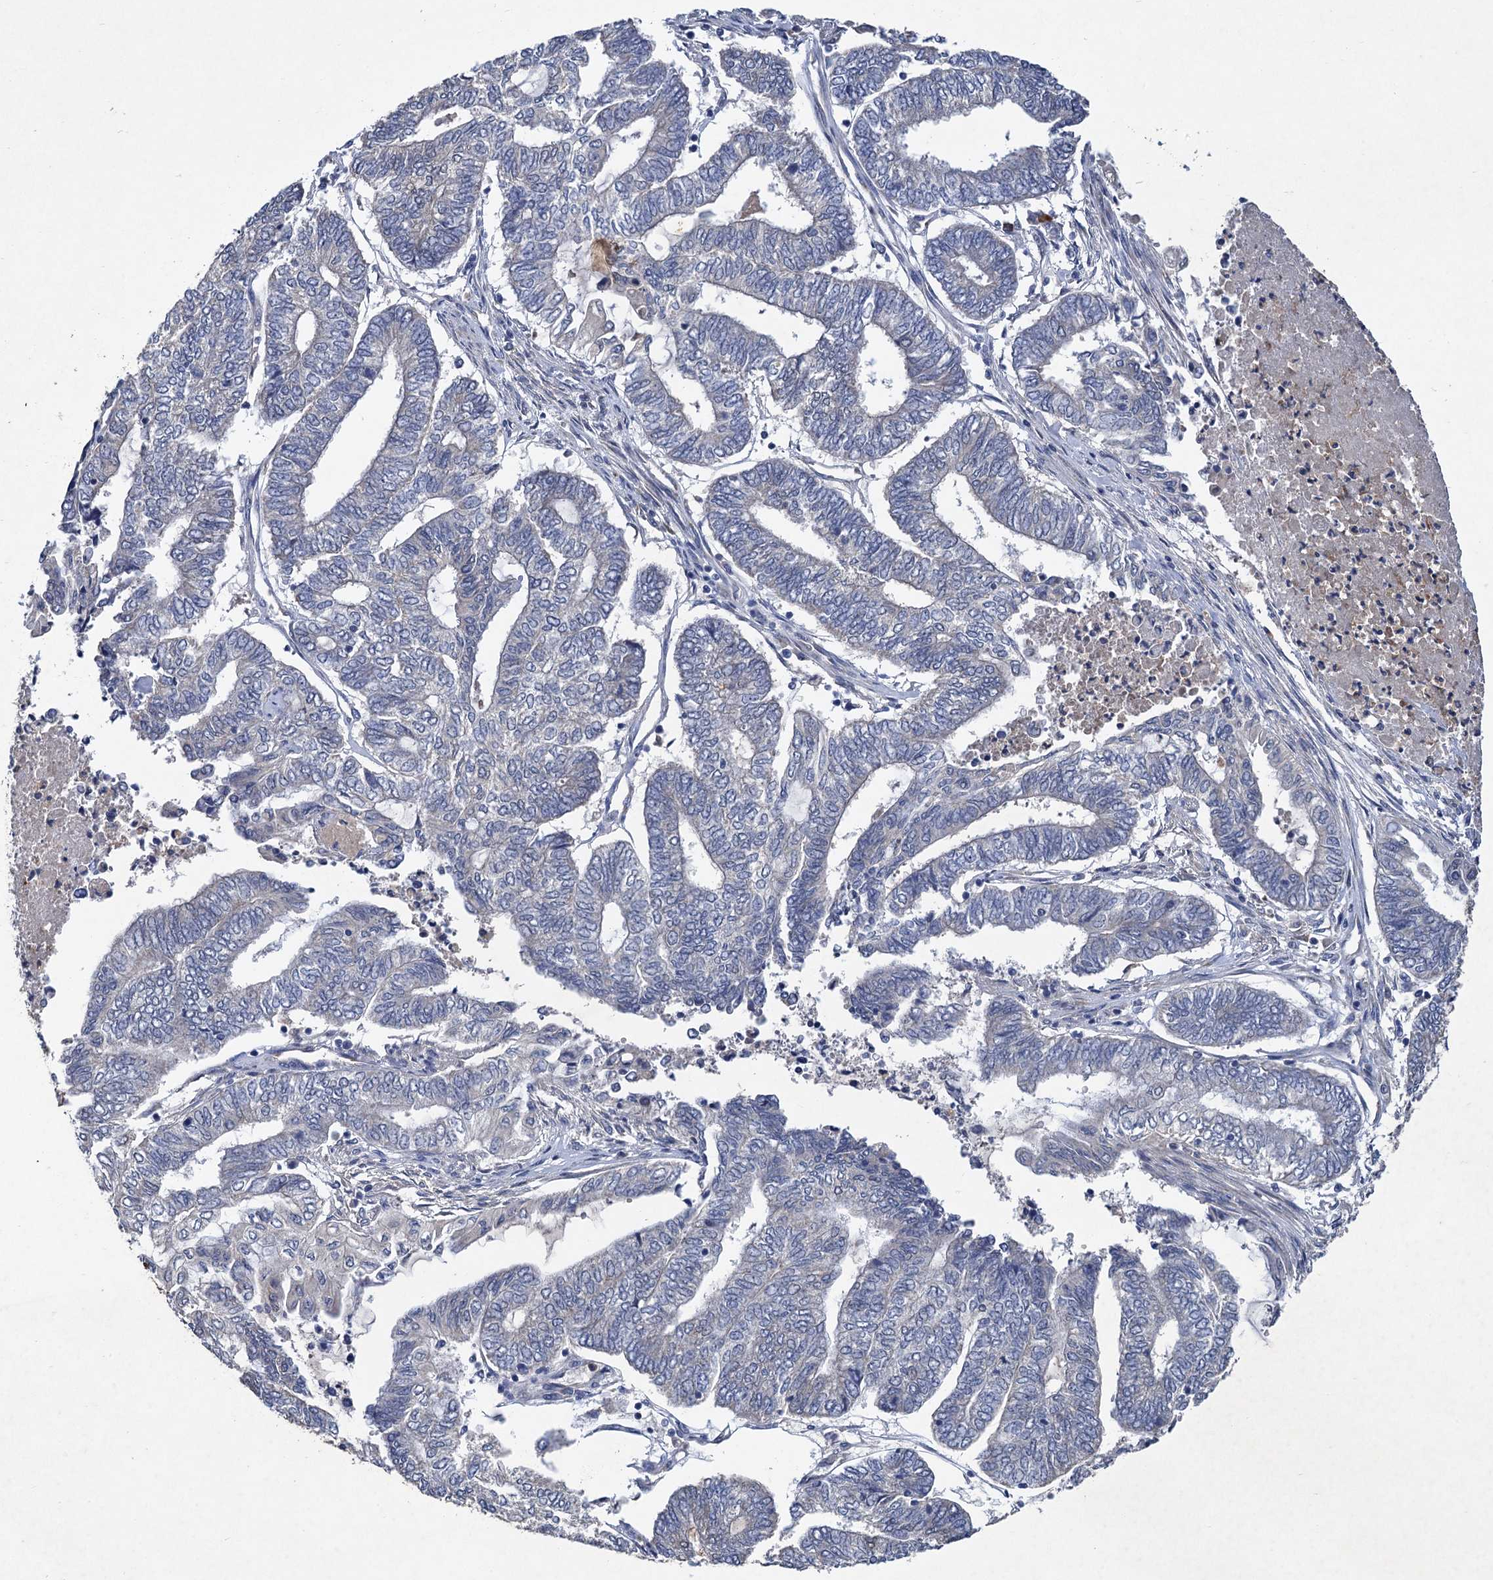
{"staining": {"intensity": "negative", "quantity": "none", "location": "none"}, "tissue": "endometrial cancer", "cell_type": "Tumor cells", "image_type": "cancer", "snomed": [{"axis": "morphology", "description": "Adenocarcinoma, NOS"}, {"axis": "topography", "description": "Uterus"}, {"axis": "topography", "description": "Endometrium"}], "caption": "An immunohistochemistry histopathology image of adenocarcinoma (endometrial) is shown. There is no staining in tumor cells of adenocarcinoma (endometrial).", "gene": "TMEM39B", "patient": {"sex": "female", "age": 70}}